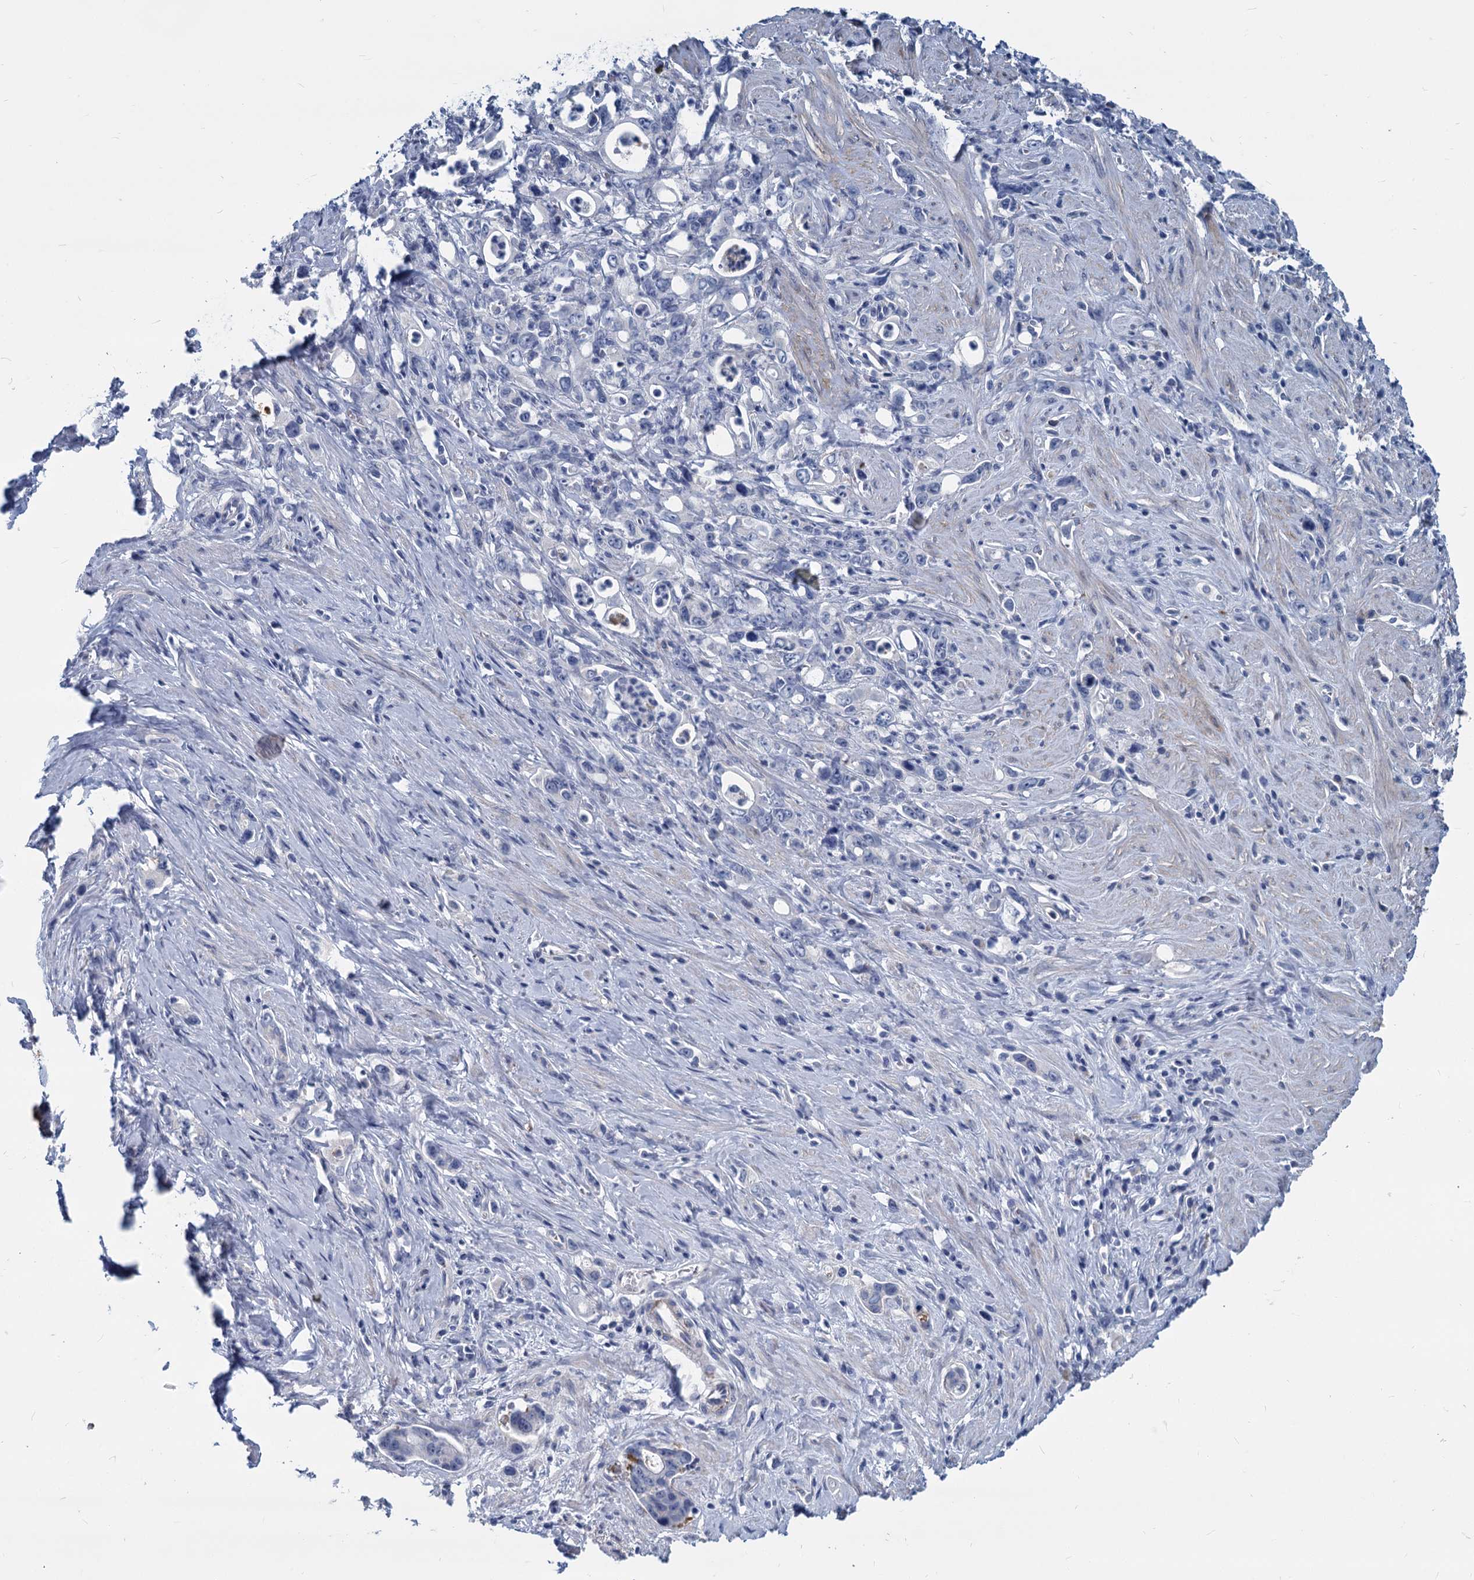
{"staining": {"intensity": "negative", "quantity": "none", "location": "none"}, "tissue": "stomach cancer", "cell_type": "Tumor cells", "image_type": "cancer", "snomed": [{"axis": "morphology", "description": "Adenocarcinoma, NOS"}, {"axis": "topography", "description": "Stomach, lower"}], "caption": "An IHC photomicrograph of stomach adenocarcinoma is shown. There is no staining in tumor cells of stomach adenocarcinoma. (Brightfield microscopy of DAB (3,3'-diaminobenzidine) IHC at high magnification).", "gene": "GSTM3", "patient": {"sex": "female", "age": 43}}